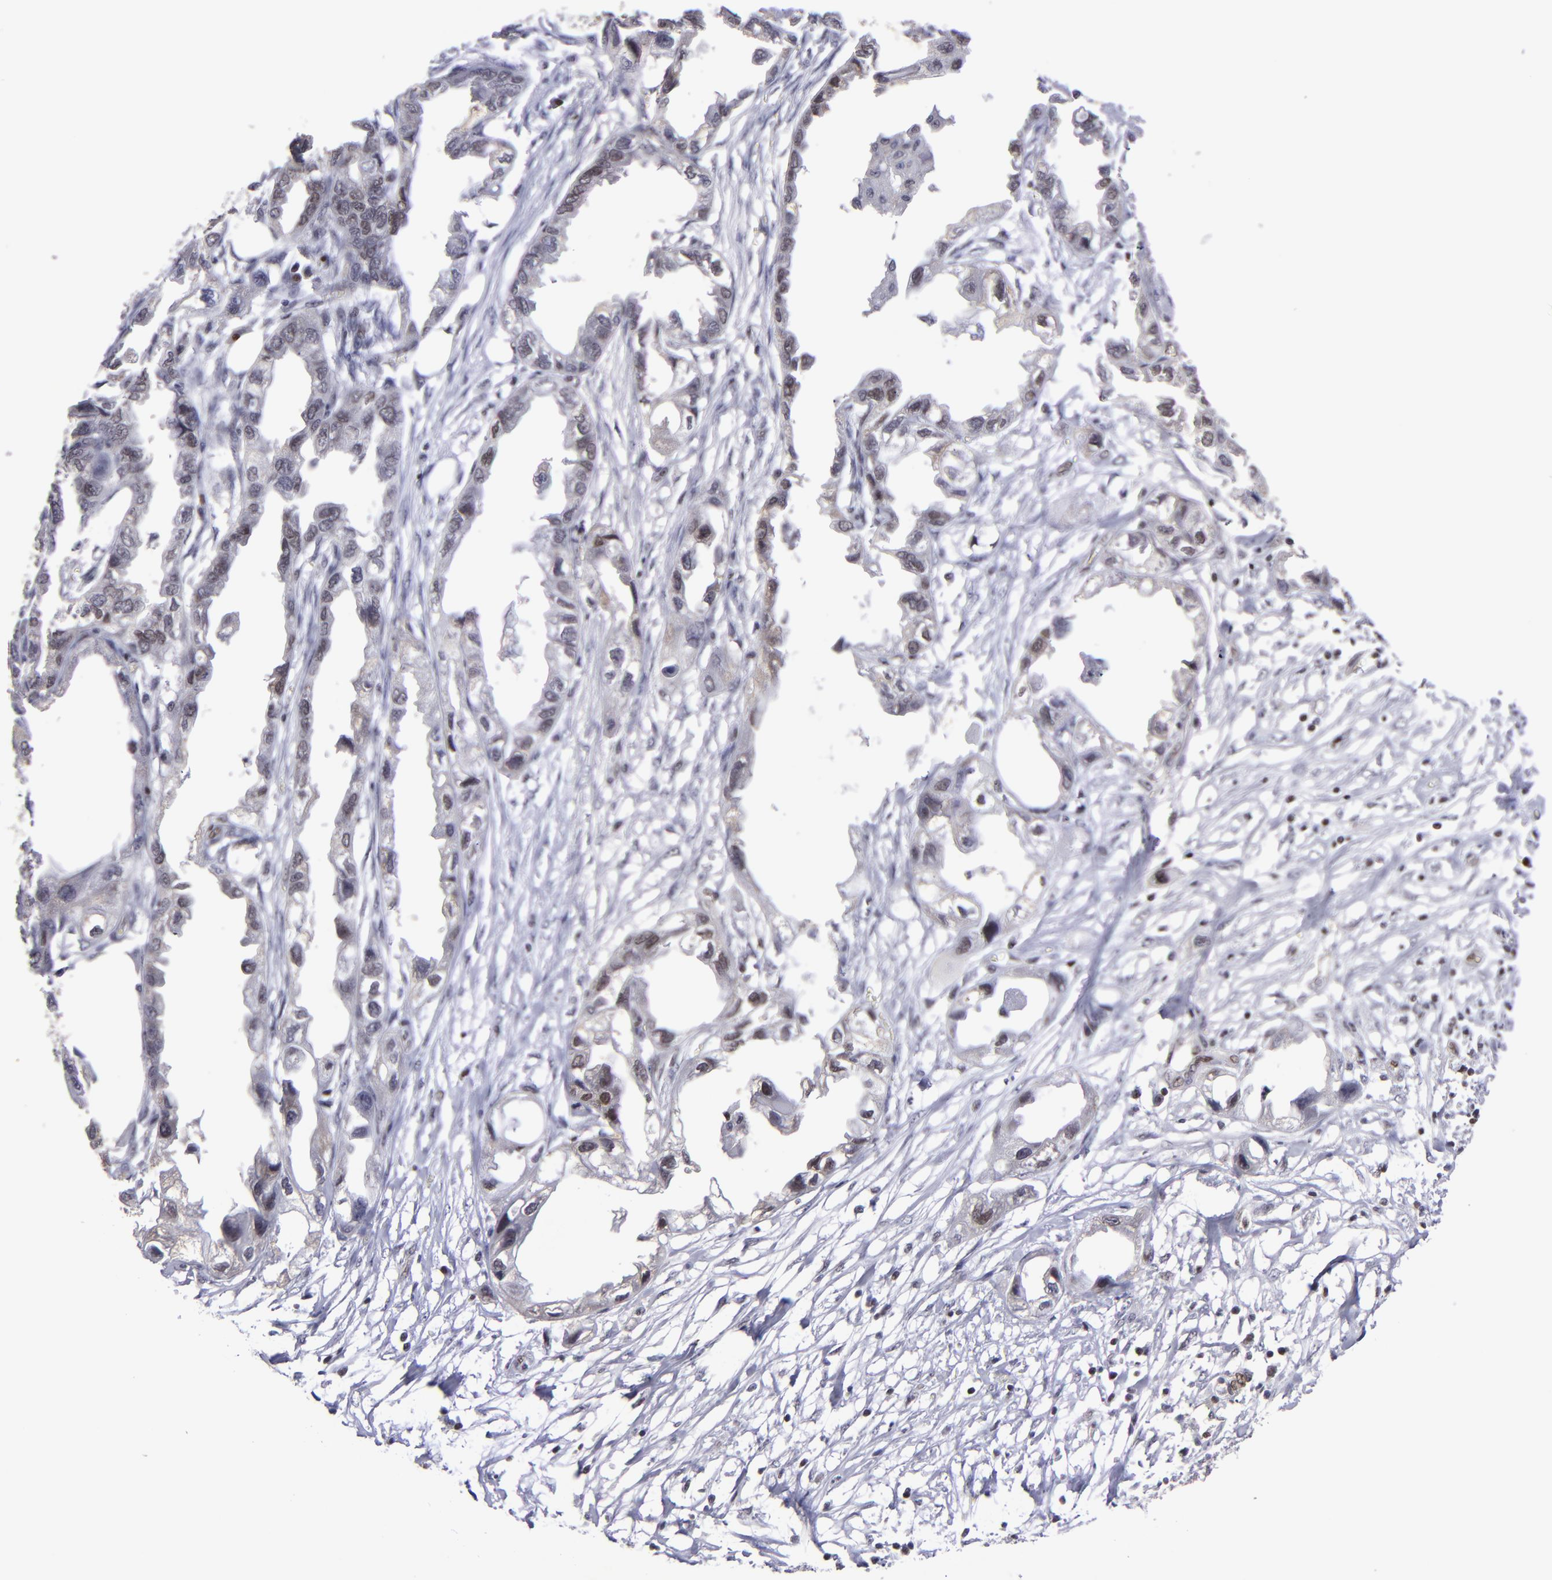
{"staining": {"intensity": "negative", "quantity": "none", "location": "none"}, "tissue": "endometrial cancer", "cell_type": "Tumor cells", "image_type": "cancer", "snomed": [{"axis": "morphology", "description": "Adenocarcinoma, NOS"}, {"axis": "topography", "description": "Endometrium"}], "caption": "Protein analysis of endometrial adenocarcinoma exhibits no significant staining in tumor cells.", "gene": "MGMT", "patient": {"sex": "female", "age": 67}}